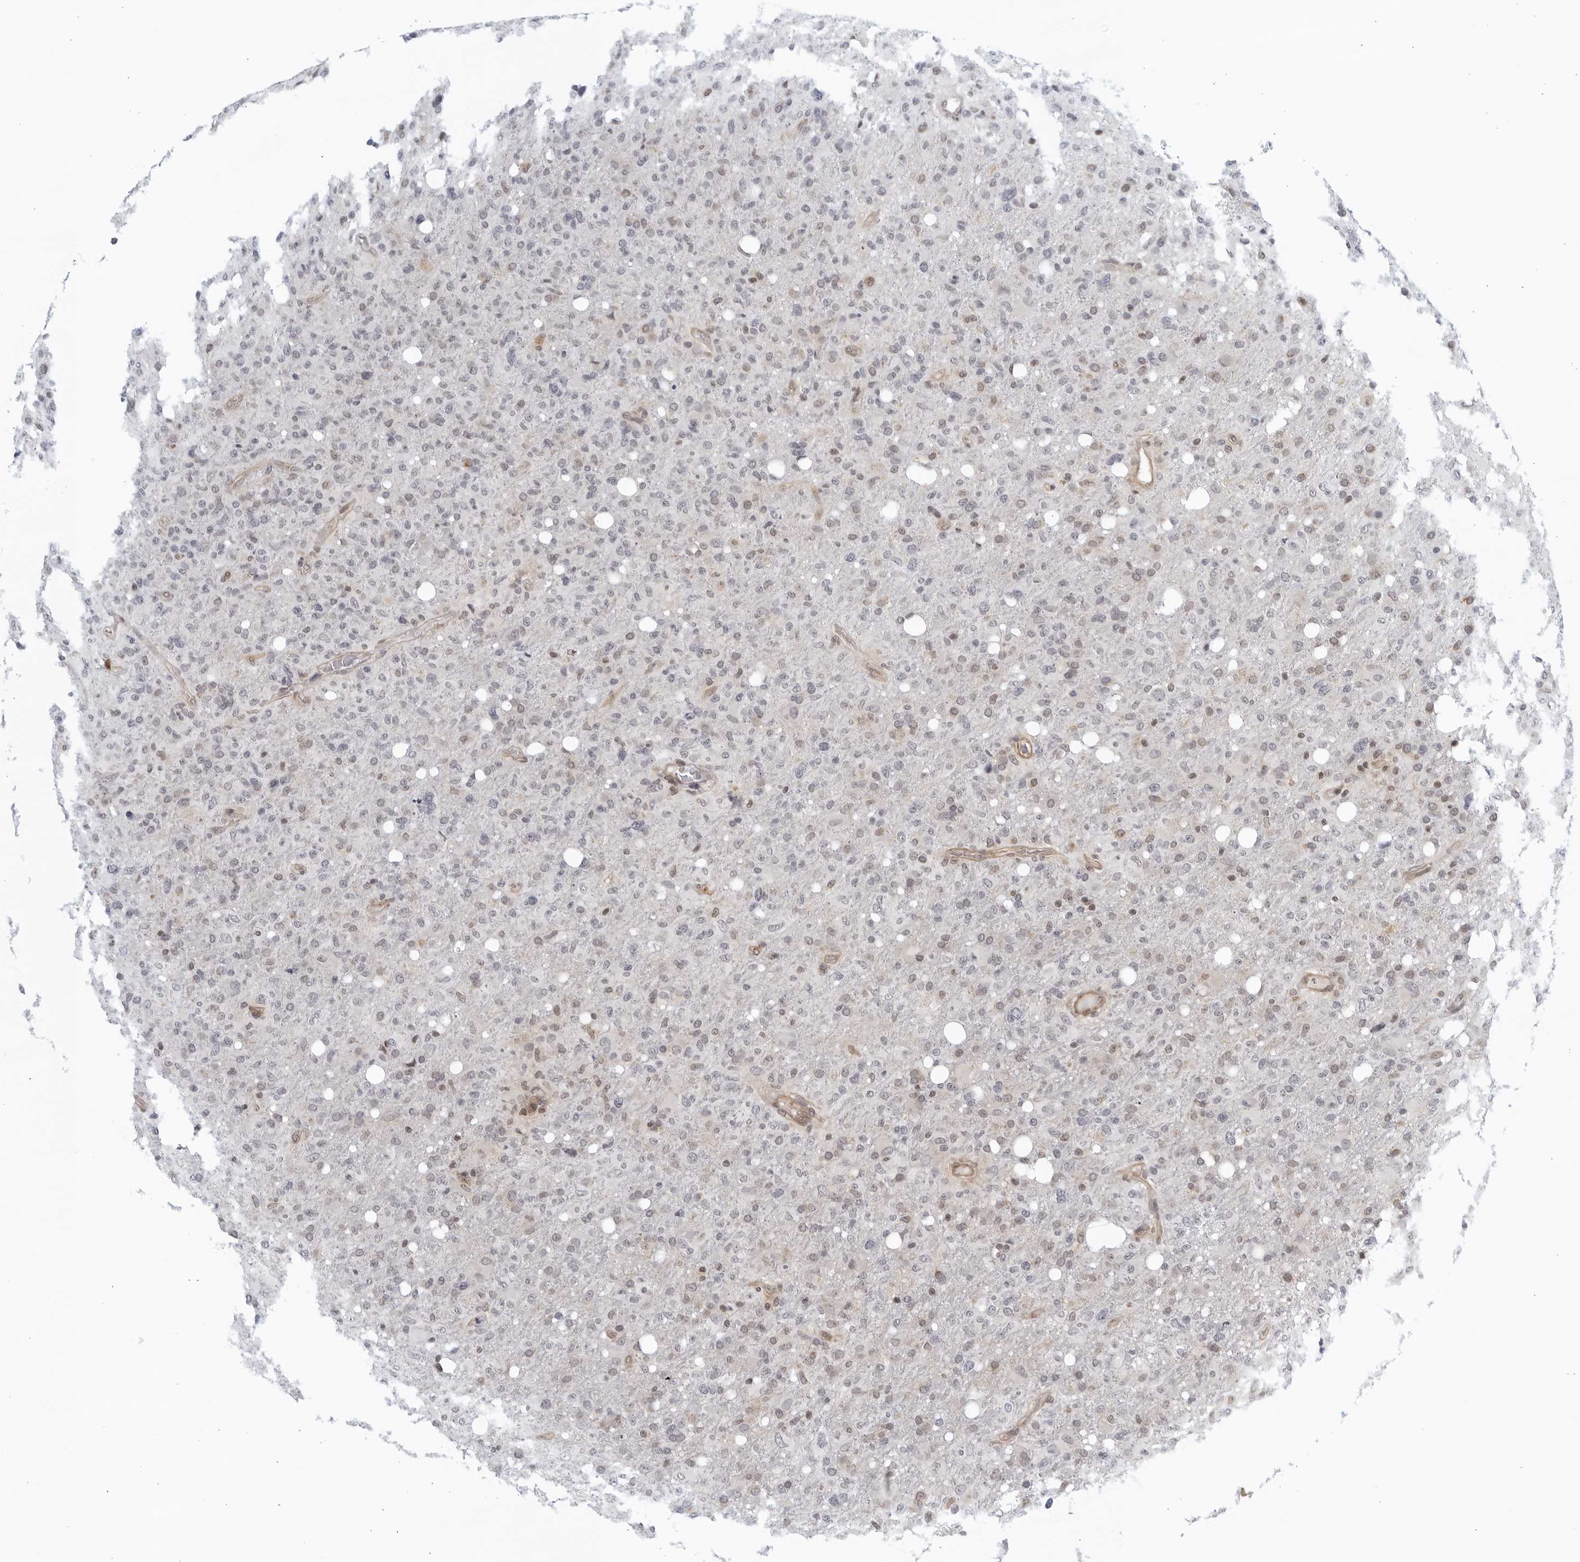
{"staining": {"intensity": "negative", "quantity": "none", "location": "none"}, "tissue": "glioma", "cell_type": "Tumor cells", "image_type": "cancer", "snomed": [{"axis": "morphology", "description": "Glioma, malignant, High grade"}, {"axis": "topography", "description": "Brain"}], "caption": "Protein analysis of high-grade glioma (malignant) shows no significant expression in tumor cells. (Immunohistochemistry (ihc), brightfield microscopy, high magnification).", "gene": "SERTAD4", "patient": {"sex": "female", "age": 57}}